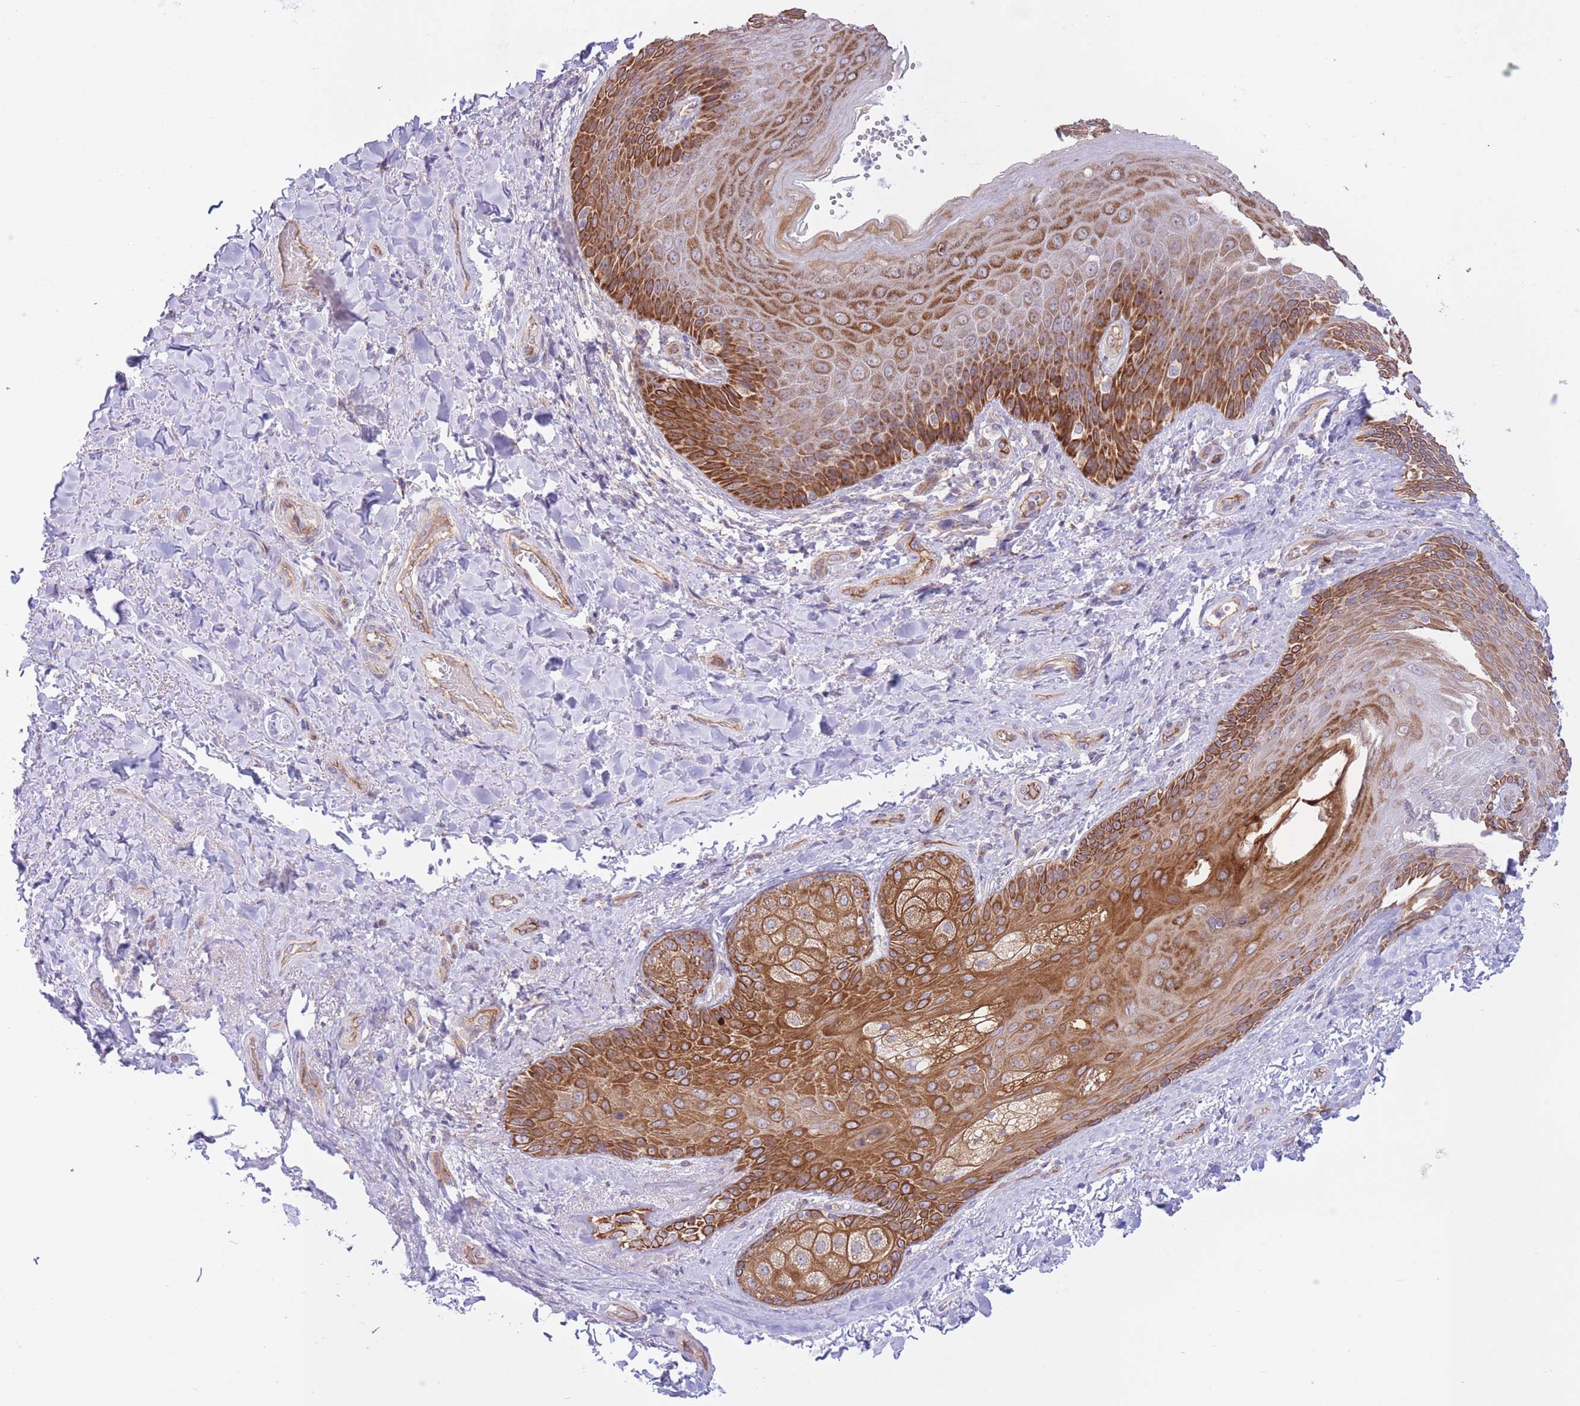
{"staining": {"intensity": "strong", "quantity": ">75%", "location": "cytoplasmic/membranous"}, "tissue": "skin", "cell_type": "Epidermal cells", "image_type": "normal", "snomed": [{"axis": "morphology", "description": "Normal tissue, NOS"}, {"axis": "topography", "description": "Anal"}], "caption": "Immunohistochemical staining of normal skin displays high levels of strong cytoplasmic/membranous staining in about >75% of epidermal cells.", "gene": "MRPS31", "patient": {"sex": "female", "age": 89}}